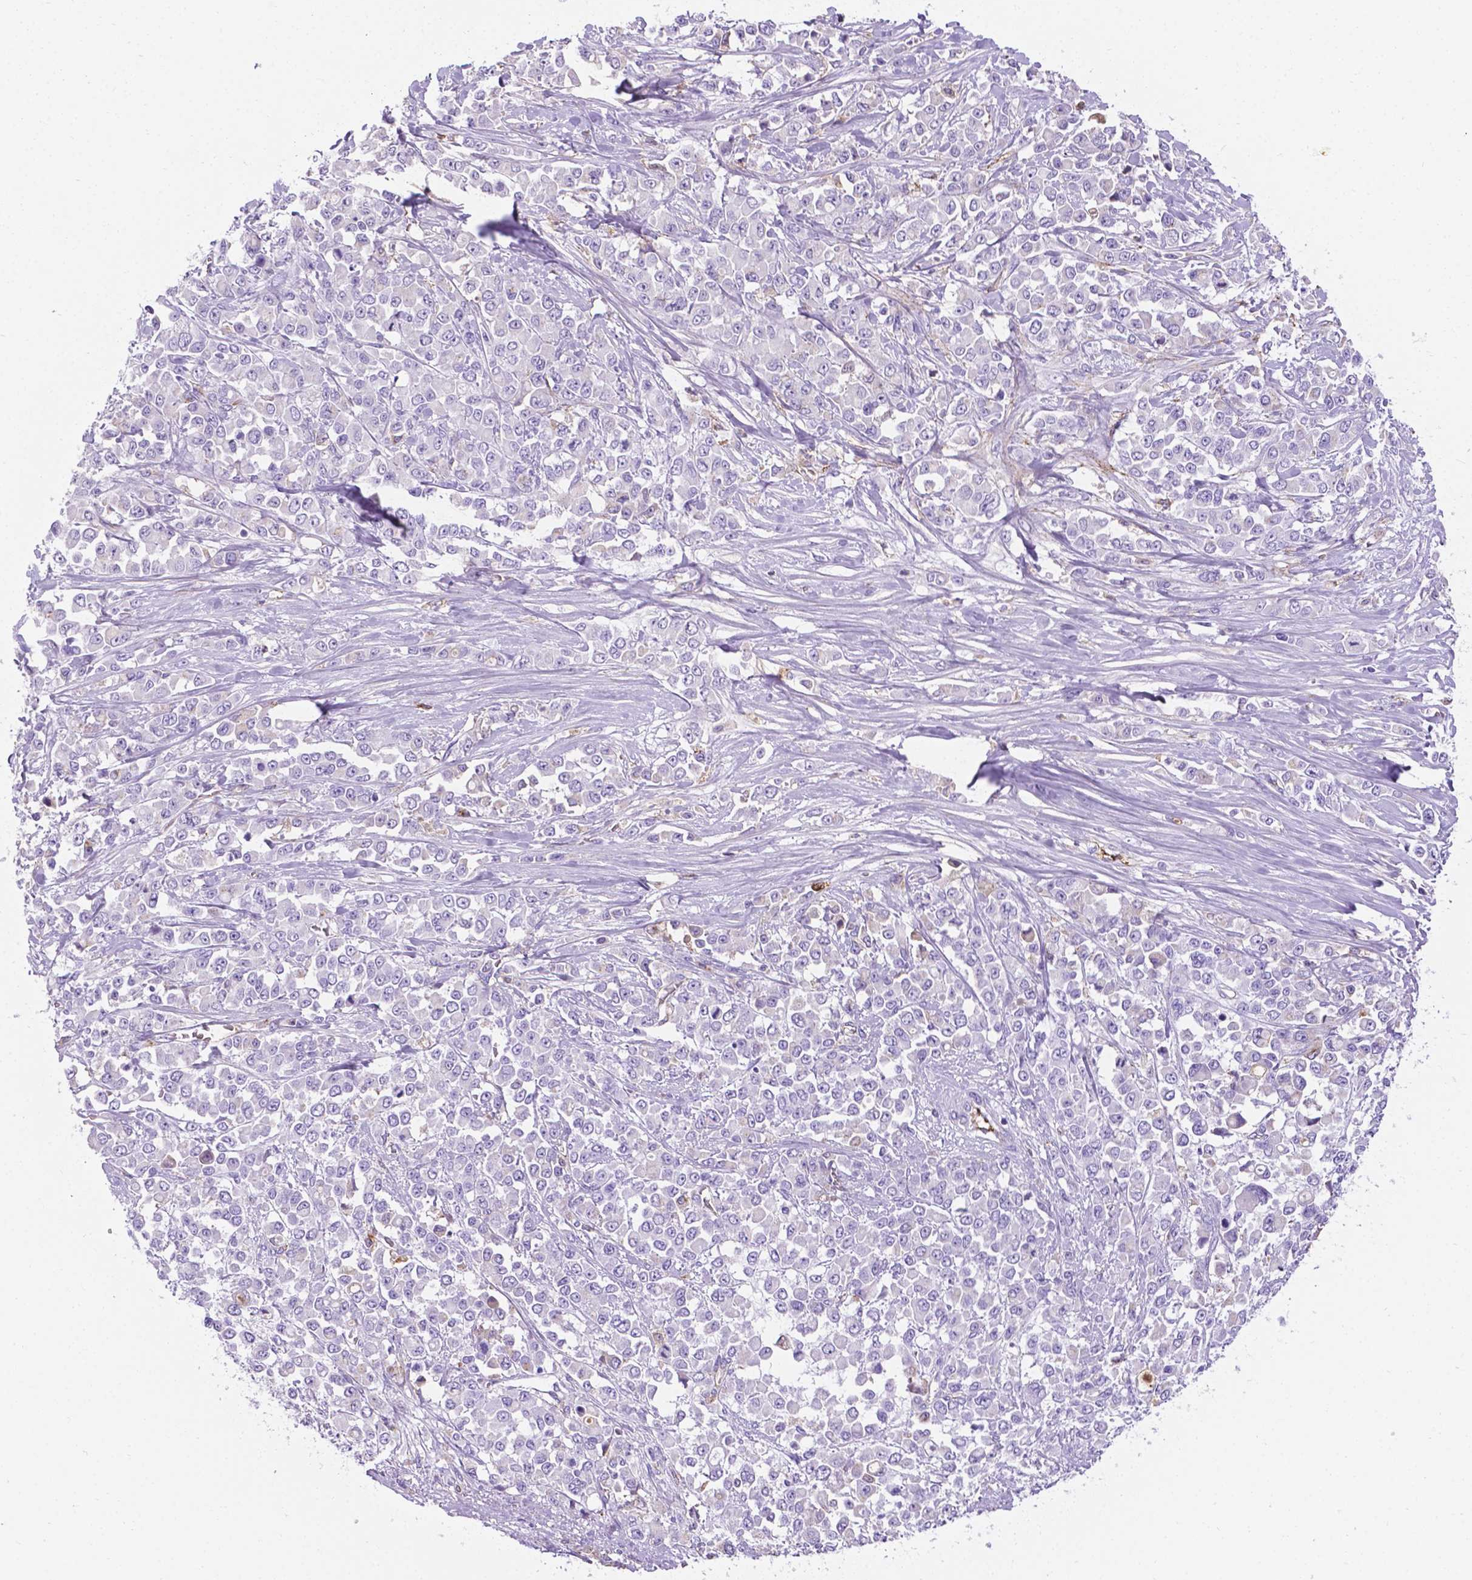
{"staining": {"intensity": "negative", "quantity": "none", "location": "none"}, "tissue": "stomach cancer", "cell_type": "Tumor cells", "image_type": "cancer", "snomed": [{"axis": "morphology", "description": "Adenocarcinoma, NOS"}, {"axis": "topography", "description": "Stomach"}], "caption": "Image shows no significant protein positivity in tumor cells of stomach cancer.", "gene": "APOE", "patient": {"sex": "female", "age": 76}}